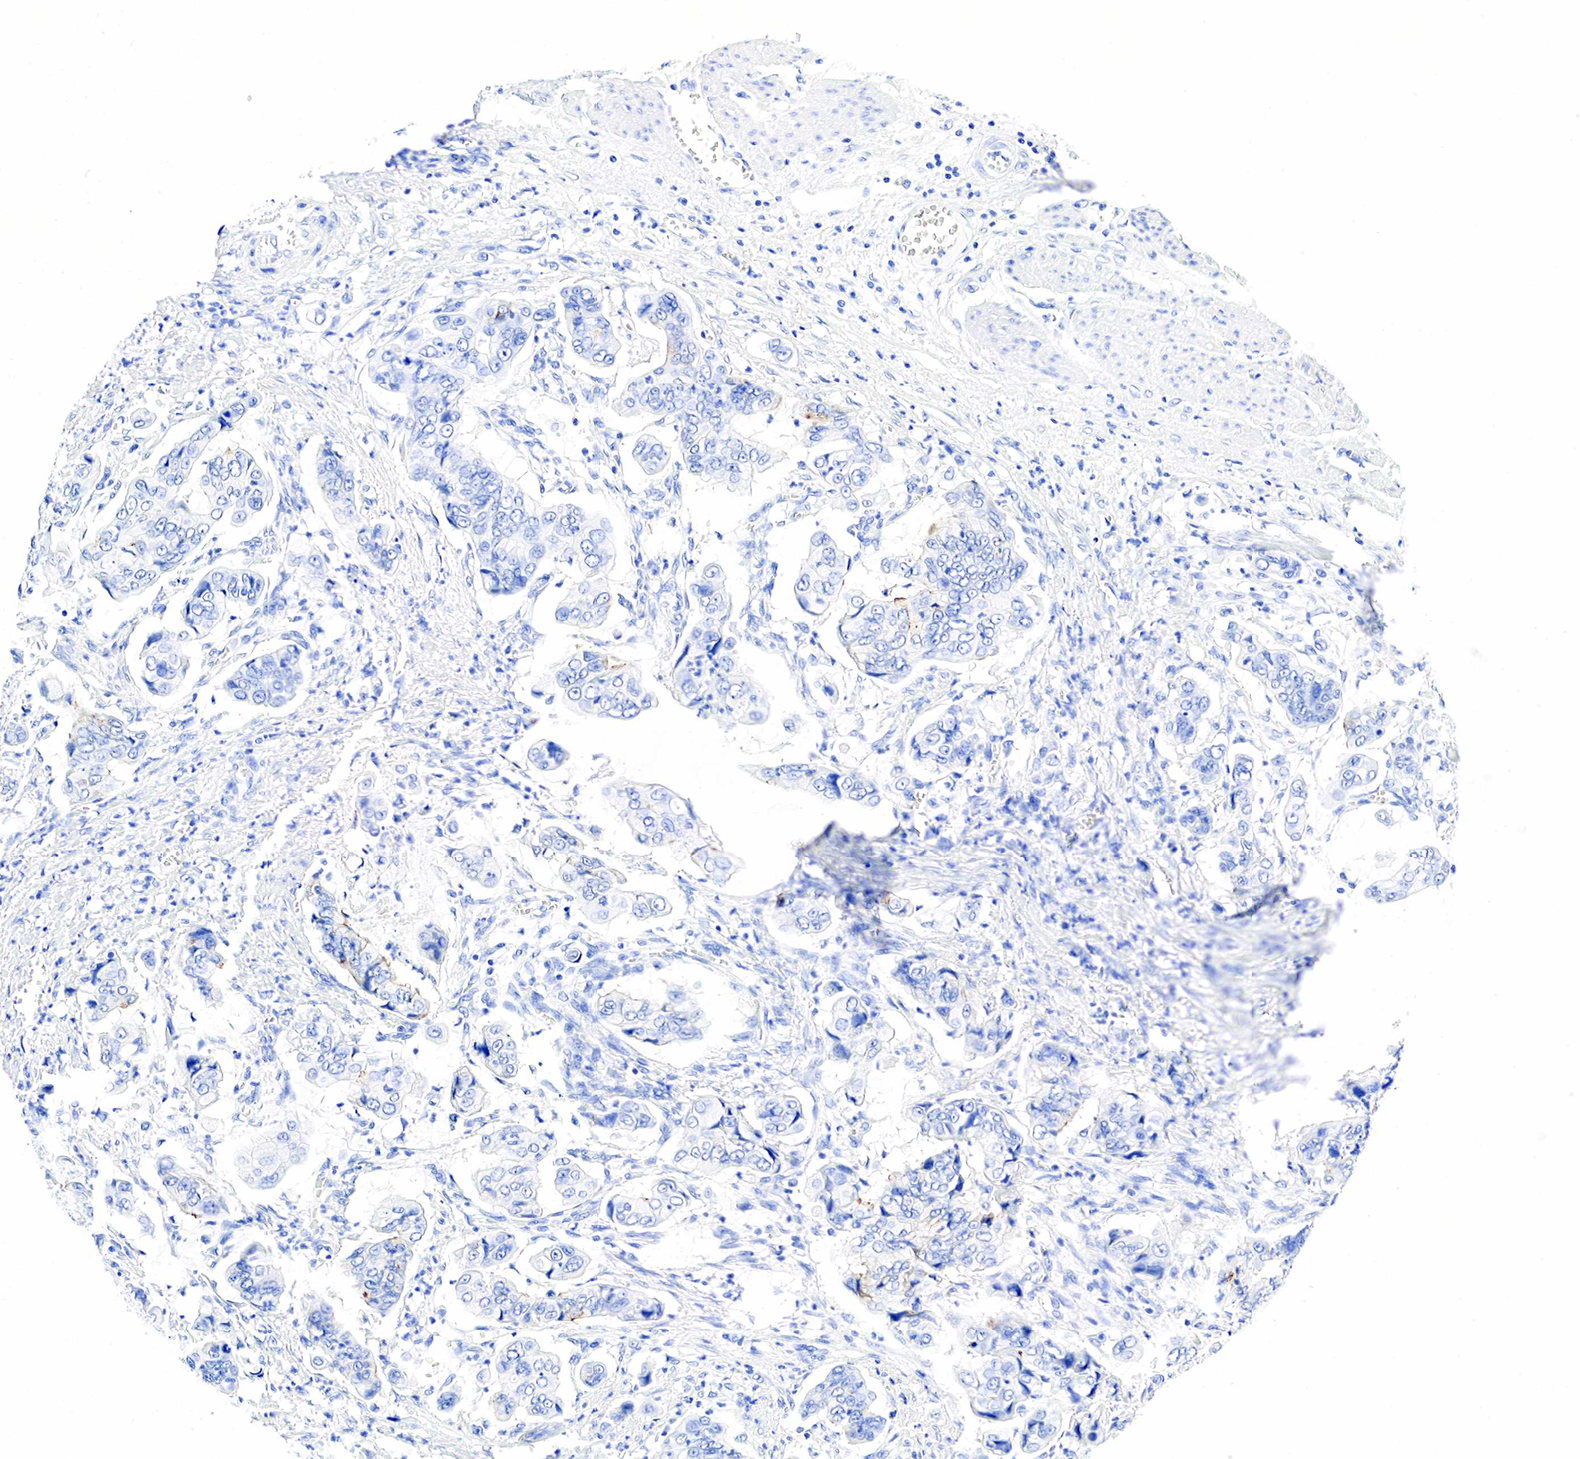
{"staining": {"intensity": "negative", "quantity": "none", "location": "none"}, "tissue": "stomach cancer", "cell_type": "Tumor cells", "image_type": "cancer", "snomed": [{"axis": "morphology", "description": "Adenocarcinoma, NOS"}, {"axis": "topography", "description": "Stomach, upper"}], "caption": "This histopathology image is of adenocarcinoma (stomach) stained with IHC to label a protein in brown with the nuclei are counter-stained blue. There is no staining in tumor cells.", "gene": "CHGA", "patient": {"sex": "male", "age": 80}}